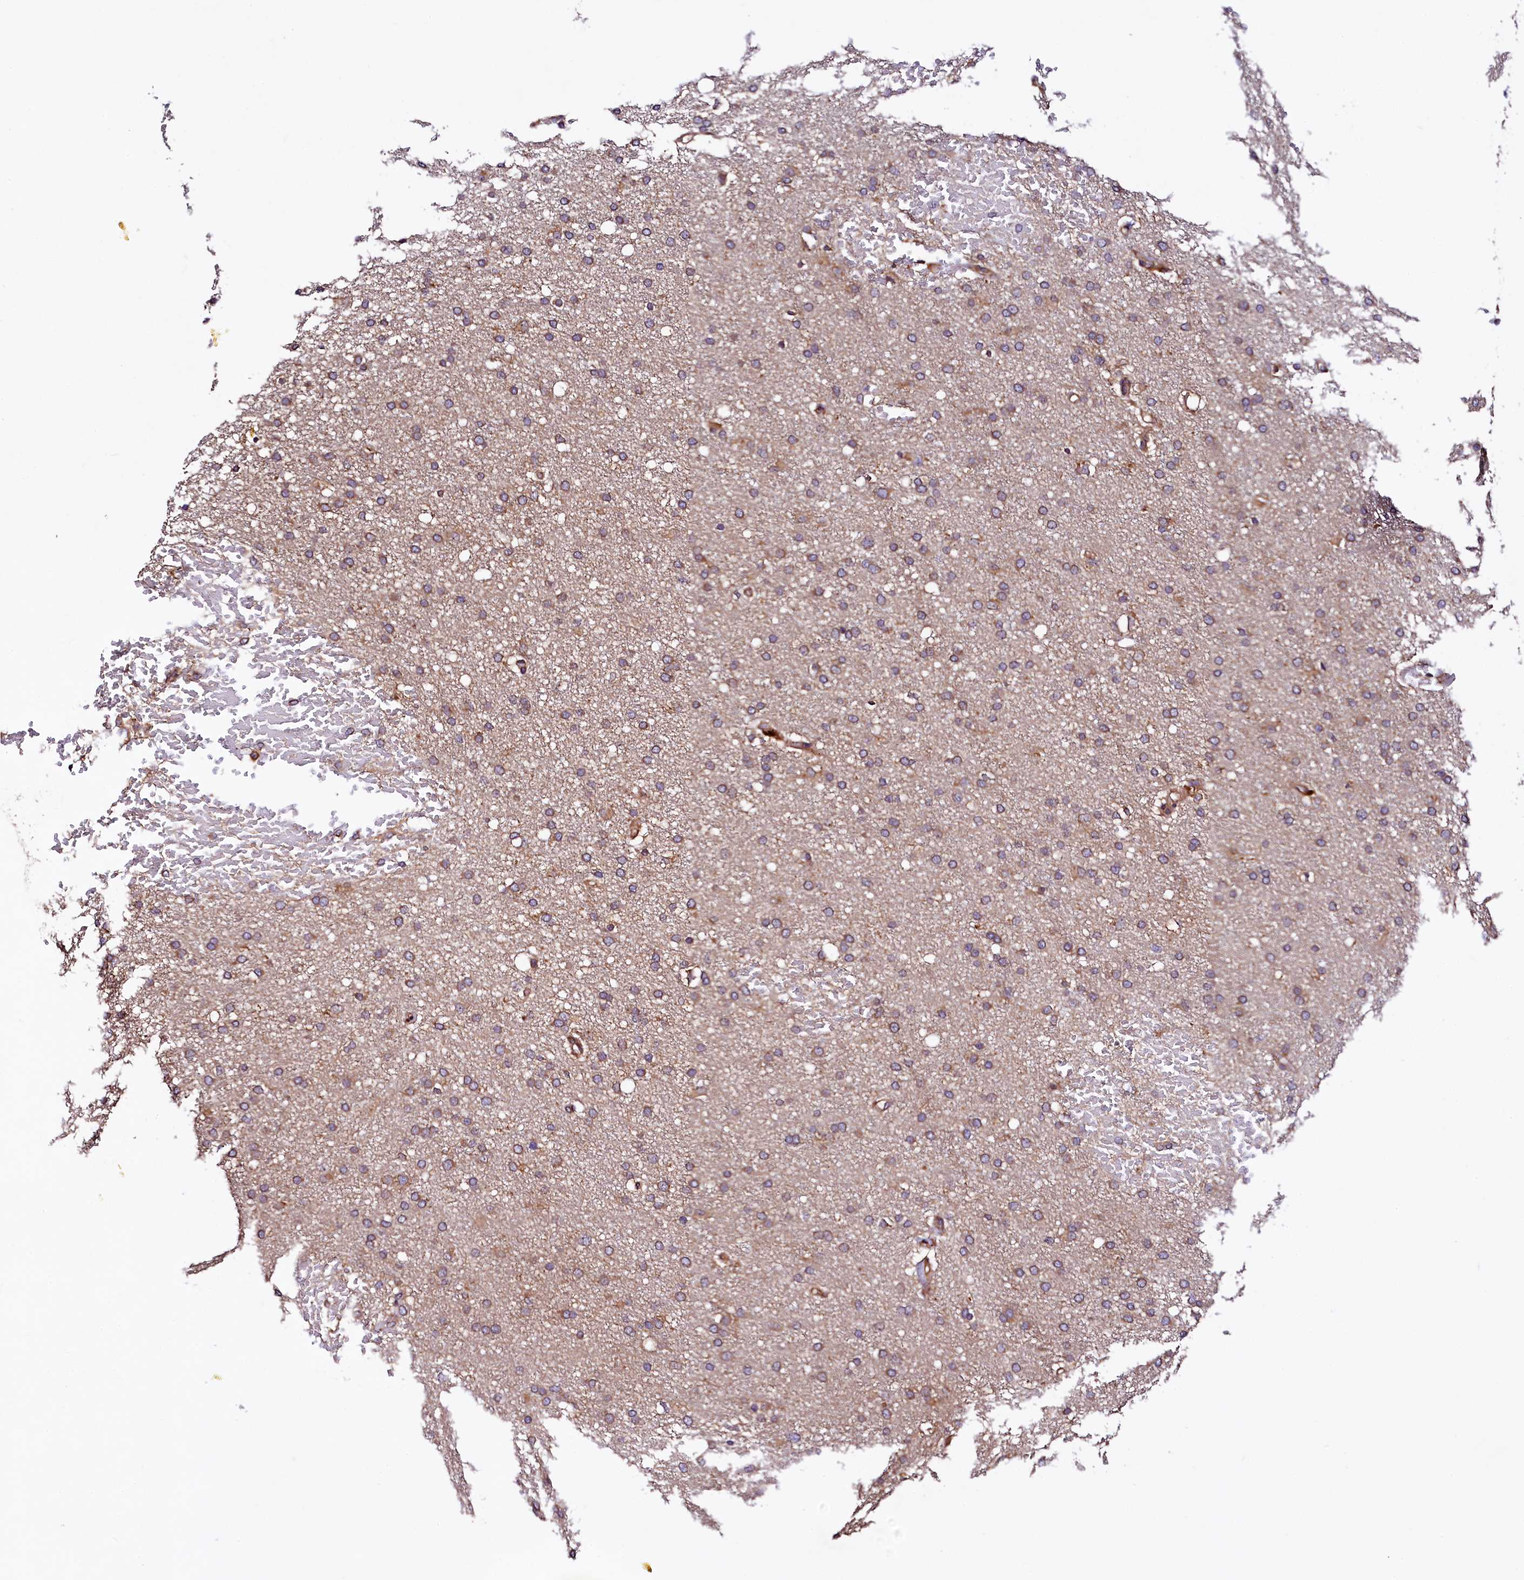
{"staining": {"intensity": "weak", "quantity": ">75%", "location": "cytoplasmic/membranous"}, "tissue": "glioma", "cell_type": "Tumor cells", "image_type": "cancer", "snomed": [{"axis": "morphology", "description": "Glioma, malignant, High grade"}, {"axis": "topography", "description": "Cerebral cortex"}], "caption": "Immunohistochemistry of human malignant high-grade glioma reveals low levels of weak cytoplasmic/membranous staining in about >75% of tumor cells.", "gene": "VPS35", "patient": {"sex": "female", "age": 36}}